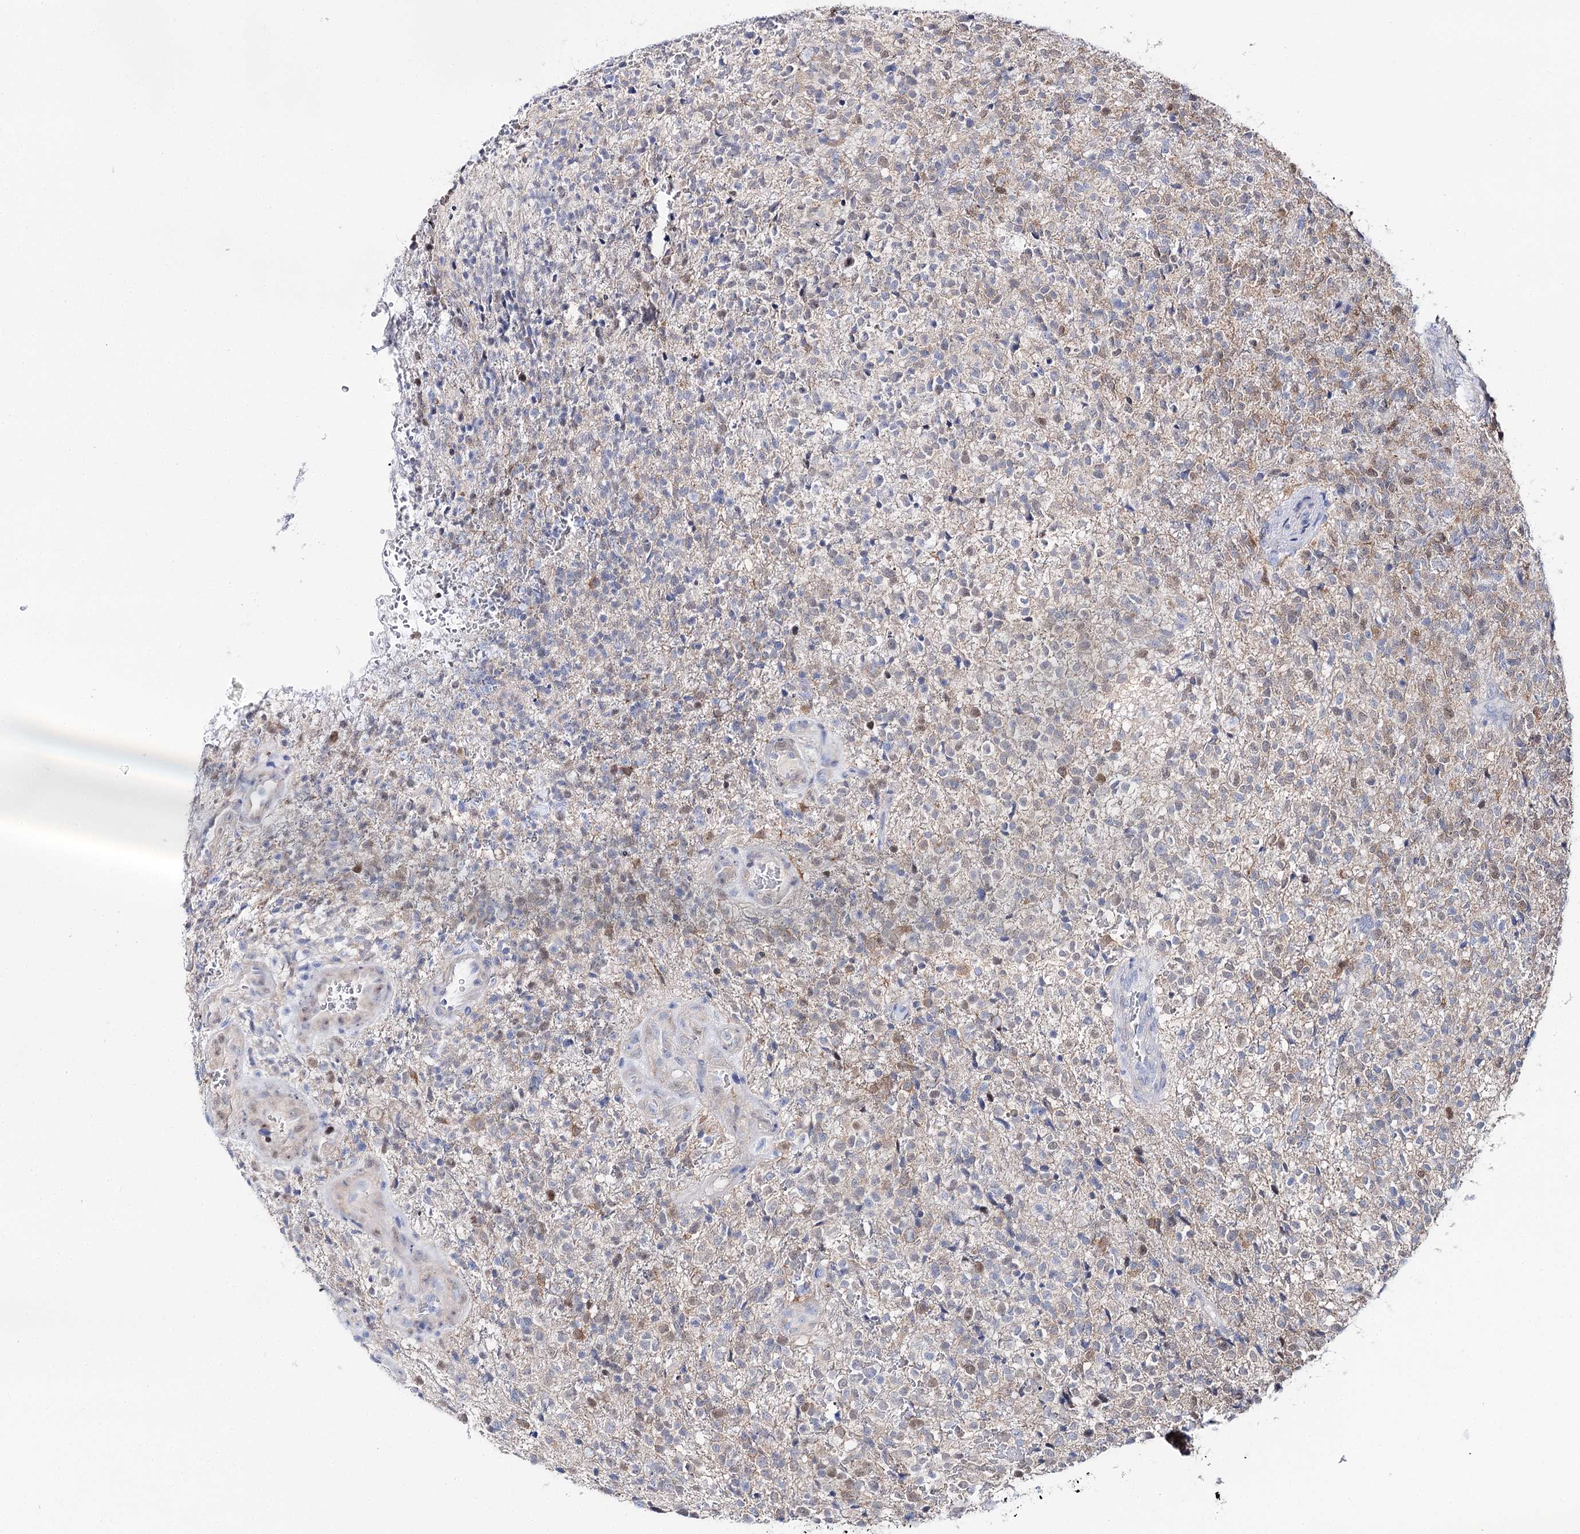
{"staining": {"intensity": "negative", "quantity": "none", "location": "none"}, "tissue": "glioma", "cell_type": "Tumor cells", "image_type": "cancer", "snomed": [{"axis": "morphology", "description": "Glioma, malignant, High grade"}, {"axis": "topography", "description": "Brain"}], "caption": "IHC of glioma reveals no positivity in tumor cells.", "gene": "UGDH", "patient": {"sex": "male", "age": 56}}